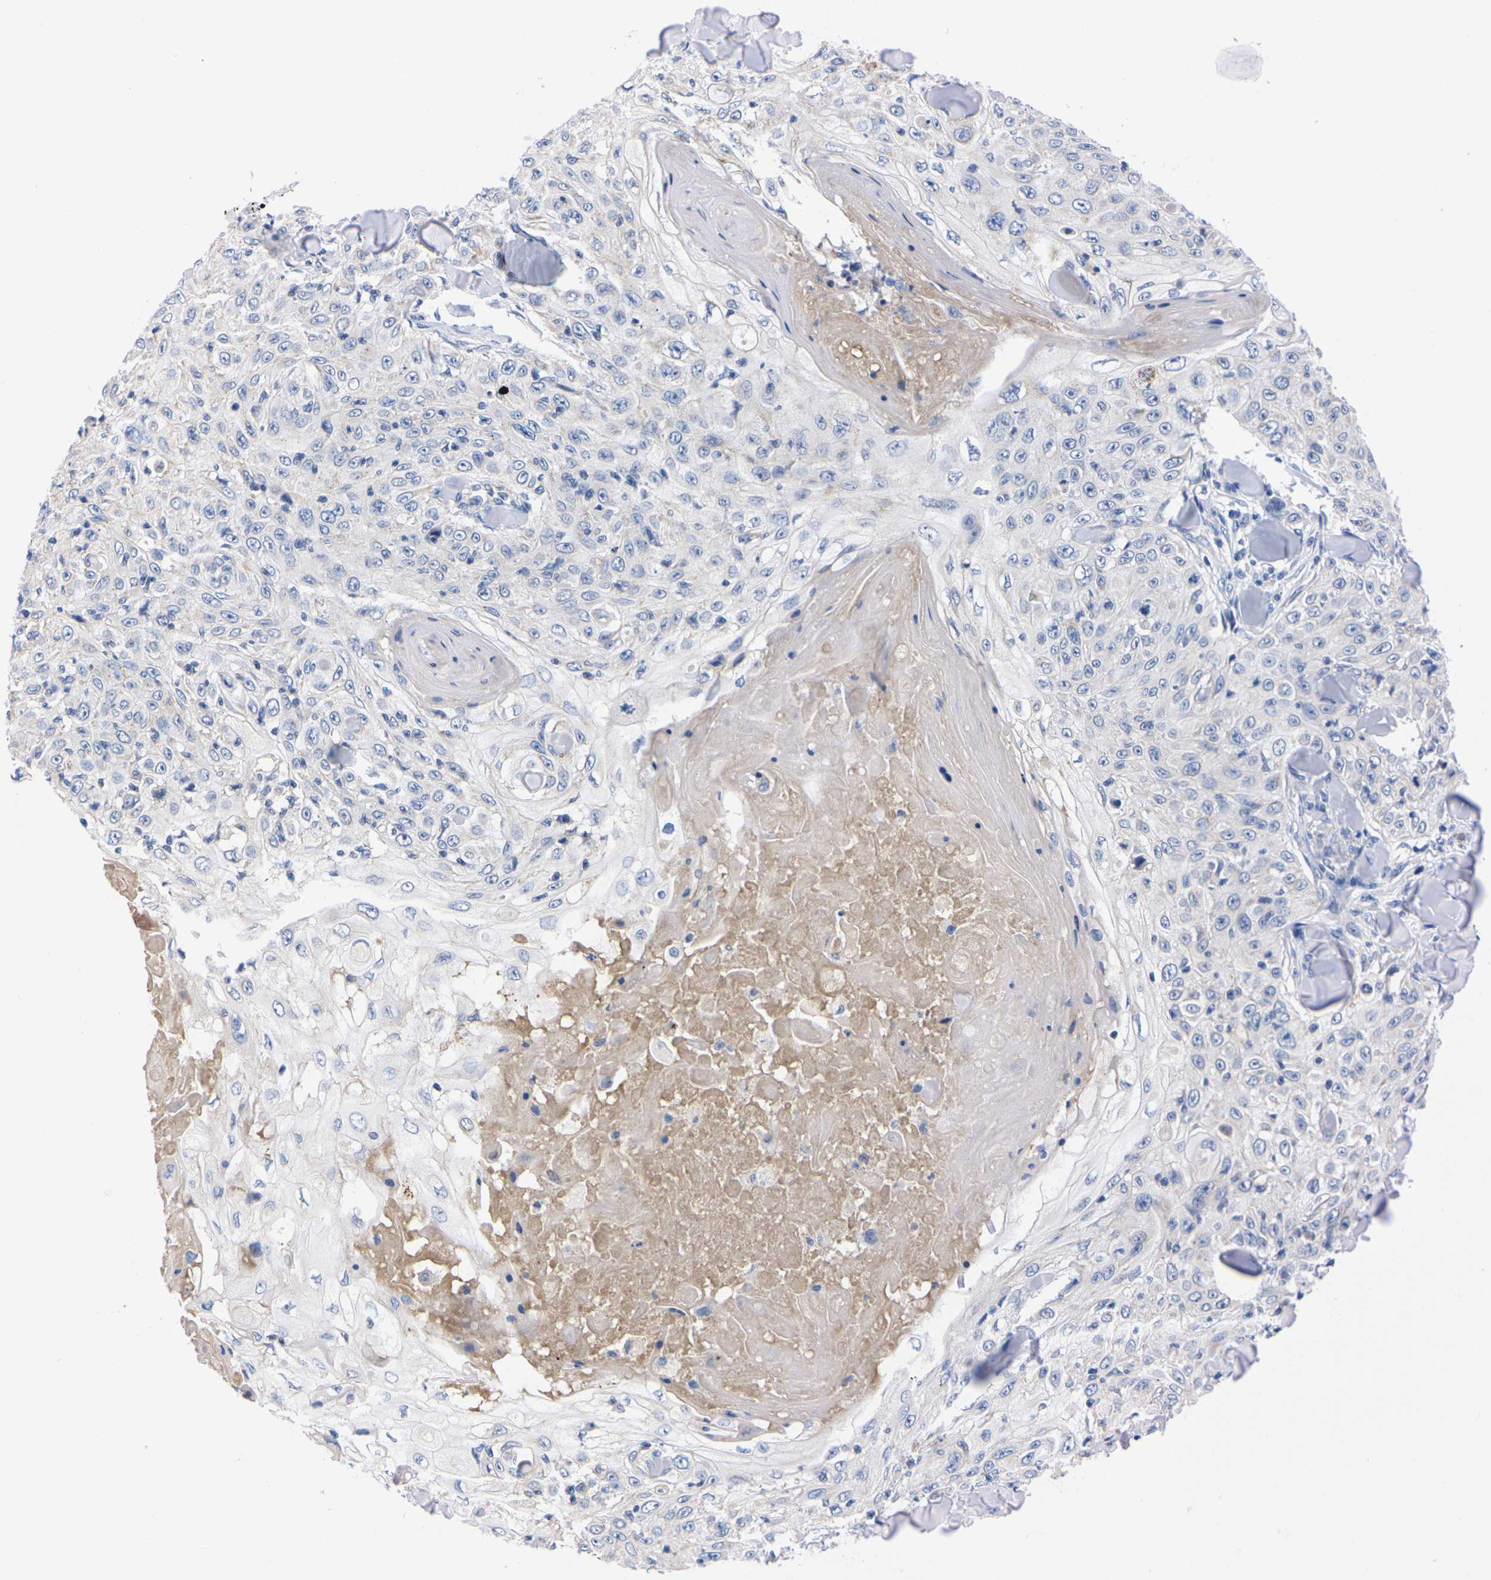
{"staining": {"intensity": "negative", "quantity": "none", "location": "none"}, "tissue": "skin cancer", "cell_type": "Tumor cells", "image_type": "cancer", "snomed": [{"axis": "morphology", "description": "Squamous cell carcinoma, NOS"}, {"axis": "topography", "description": "Skin"}], "caption": "Tumor cells are negative for protein expression in human skin squamous cell carcinoma.", "gene": "FAM210A", "patient": {"sex": "male", "age": 86}}